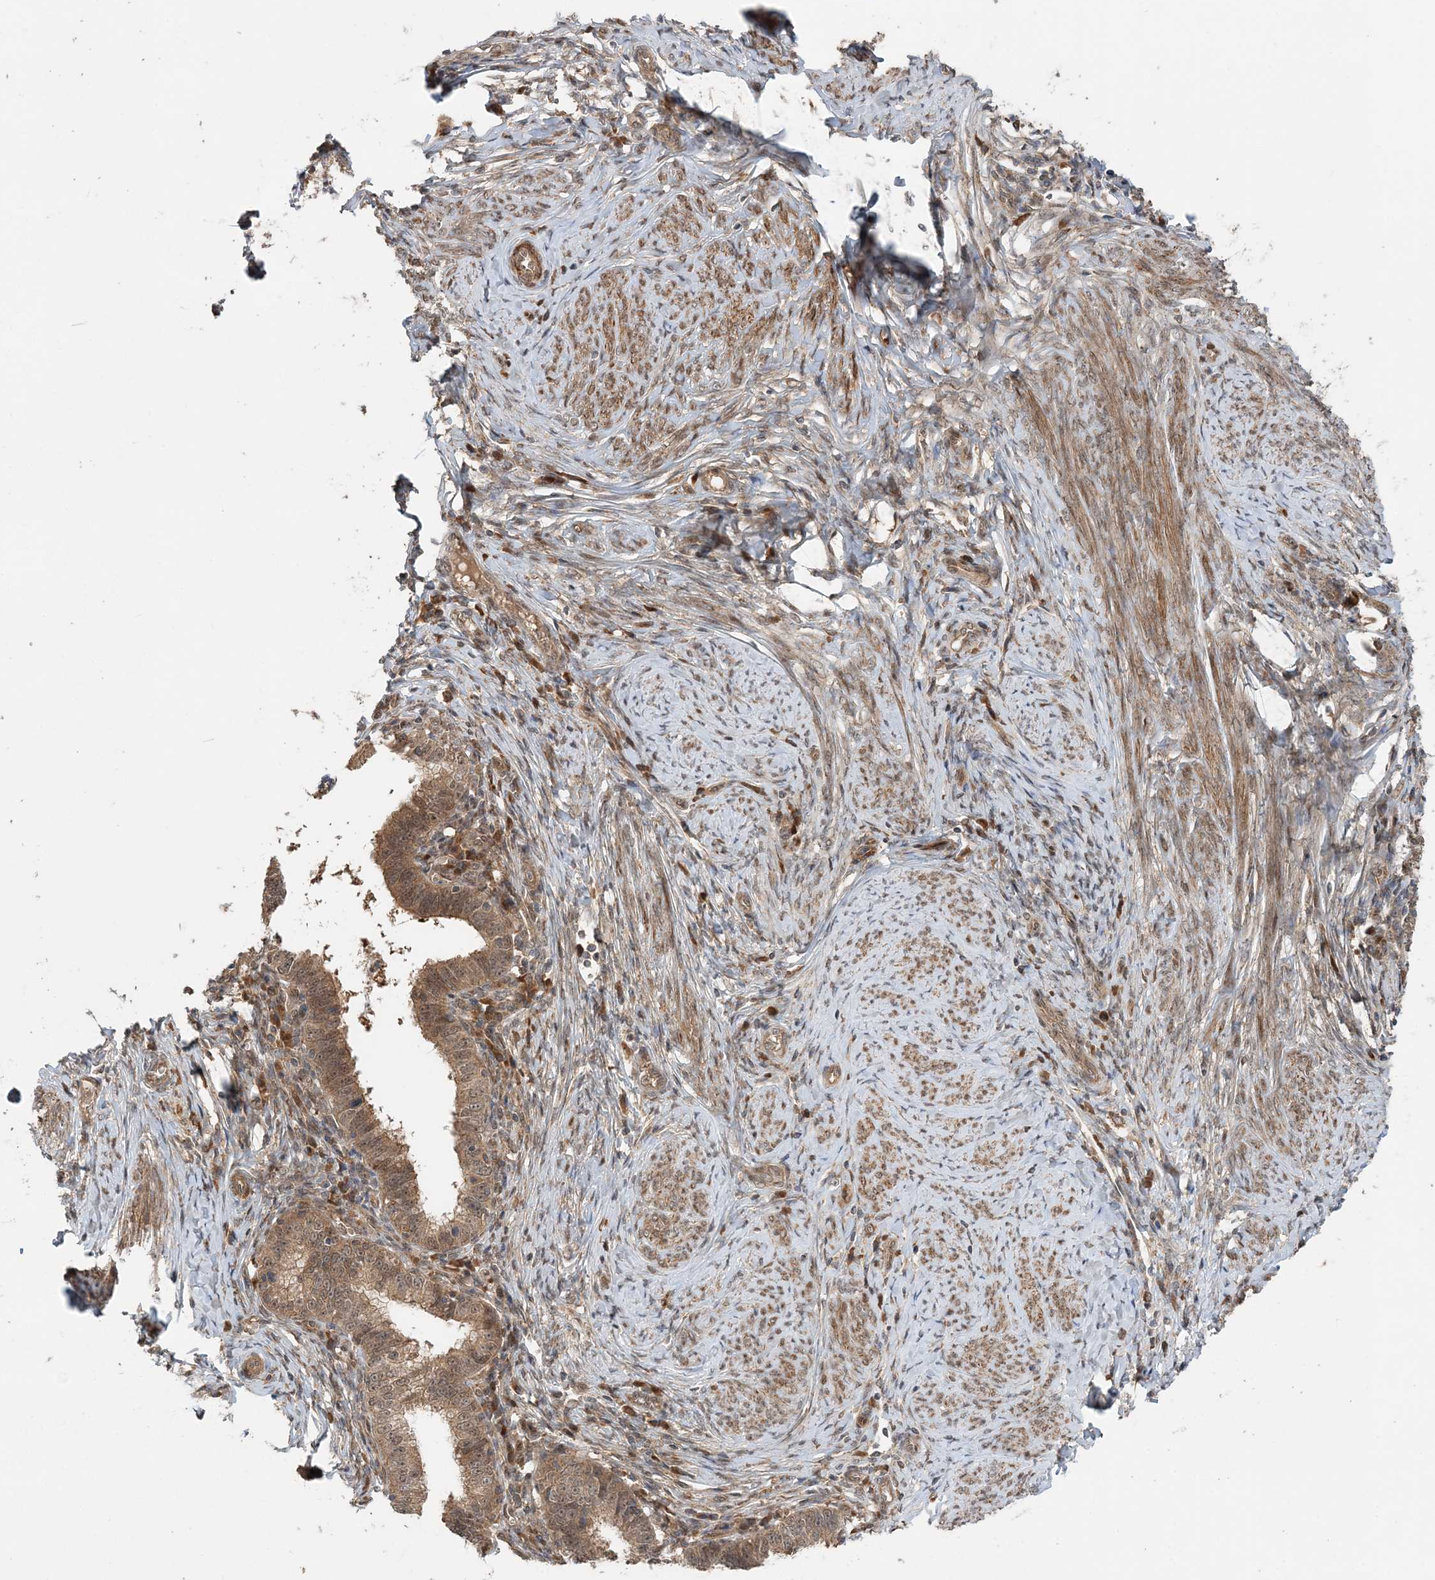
{"staining": {"intensity": "moderate", "quantity": ">75%", "location": "cytoplasmic/membranous,nuclear"}, "tissue": "cervical cancer", "cell_type": "Tumor cells", "image_type": "cancer", "snomed": [{"axis": "morphology", "description": "Adenocarcinoma, NOS"}, {"axis": "topography", "description": "Cervix"}], "caption": "Protein analysis of cervical adenocarcinoma tissue displays moderate cytoplasmic/membranous and nuclear expression in approximately >75% of tumor cells.", "gene": "UBTD2", "patient": {"sex": "female", "age": 36}}